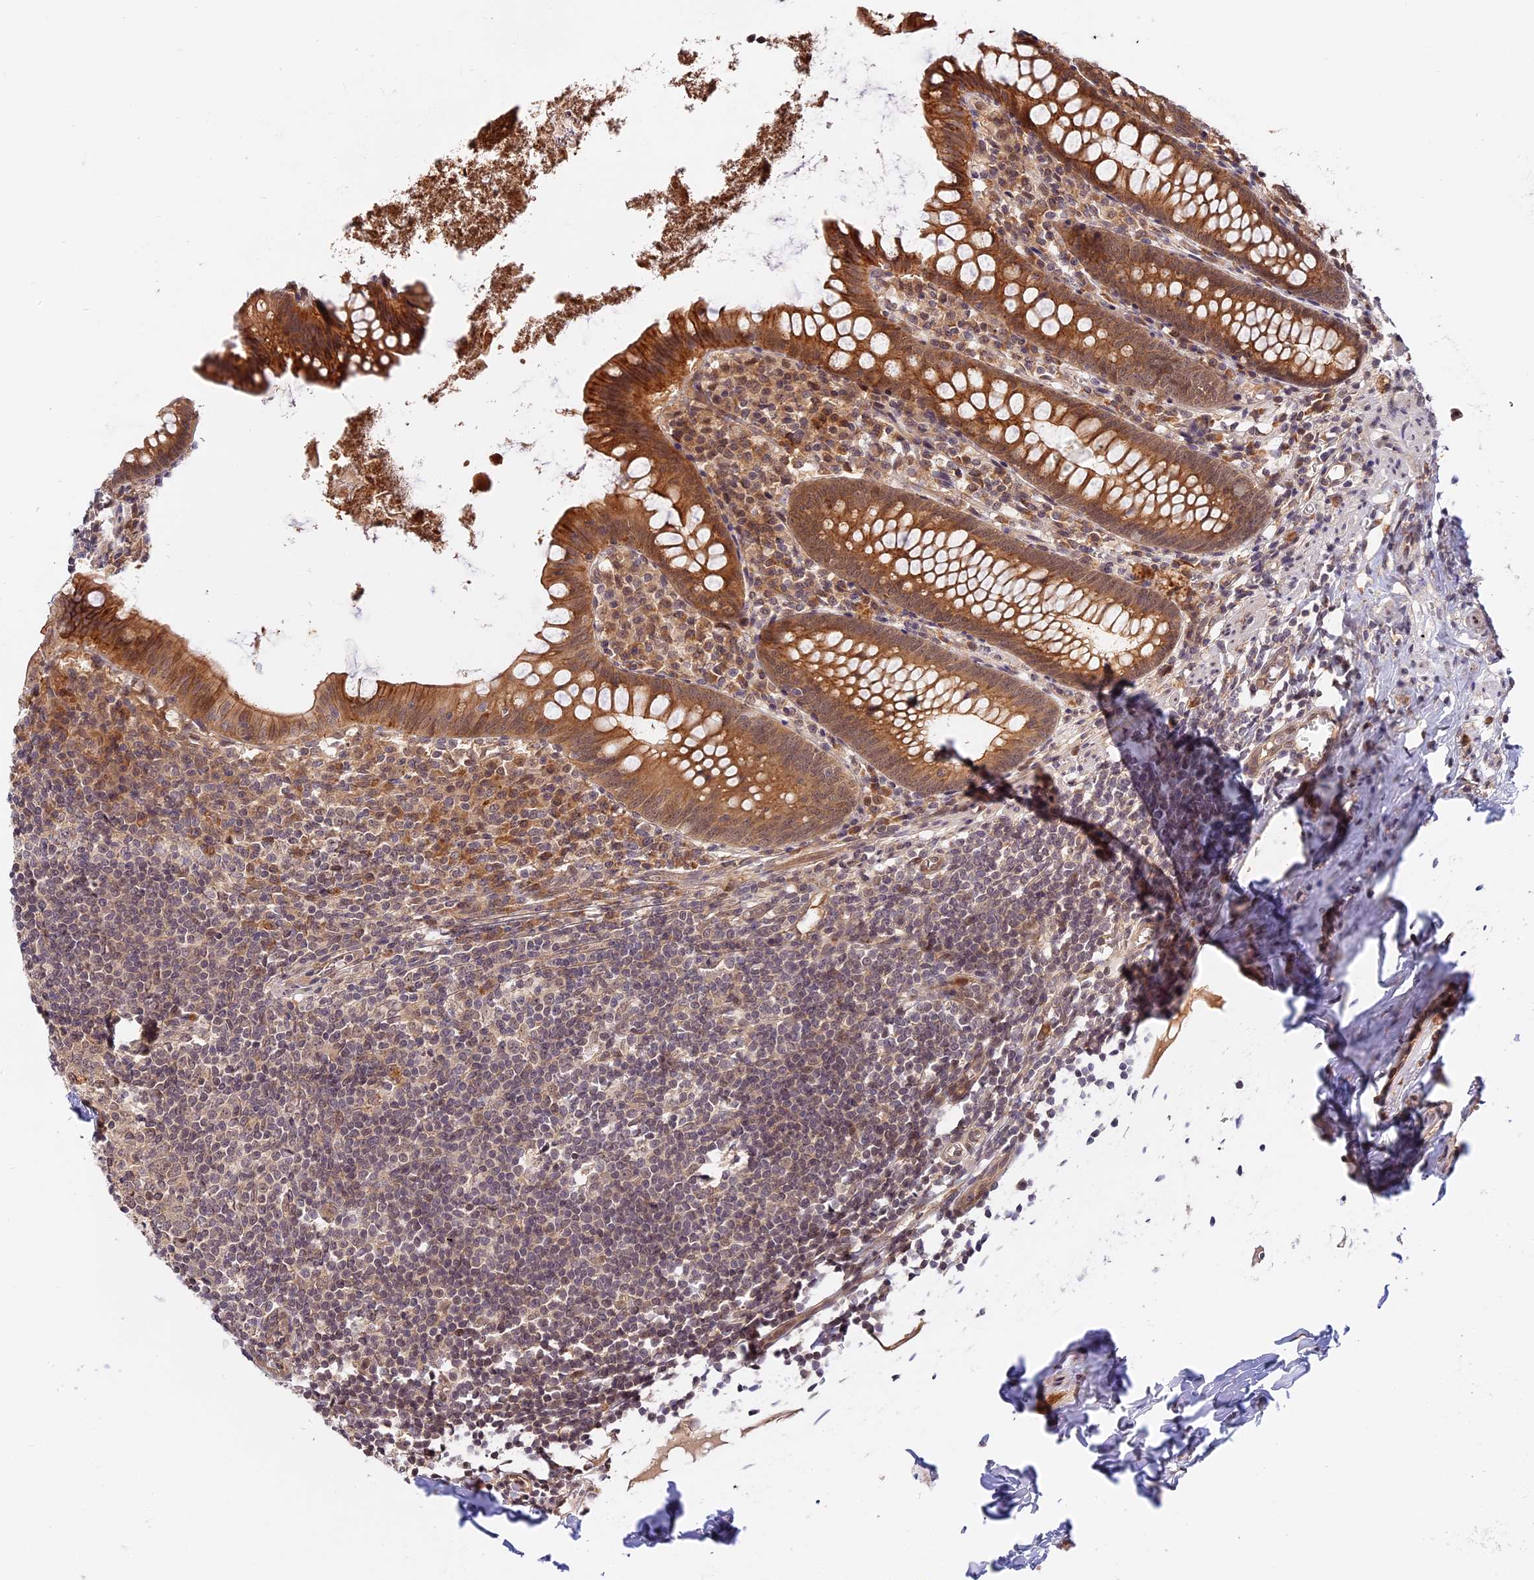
{"staining": {"intensity": "moderate", "quantity": ">75%", "location": "cytoplasmic/membranous"}, "tissue": "appendix", "cell_type": "Glandular cells", "image_type": "normal", "snomed": [{"axis": "morphology", "description": "Normal tissue, NOS"}, {"axis": "topography", "description": "Appendix"}], "caption": "This image exhibits IHC staining of normal human appendix, with medium moderate cytoplasmic/membranous staining in approximately >75% of glandular cells.", "gene": "IMPACT", "patient": {"sex": "female", "age": 51}}